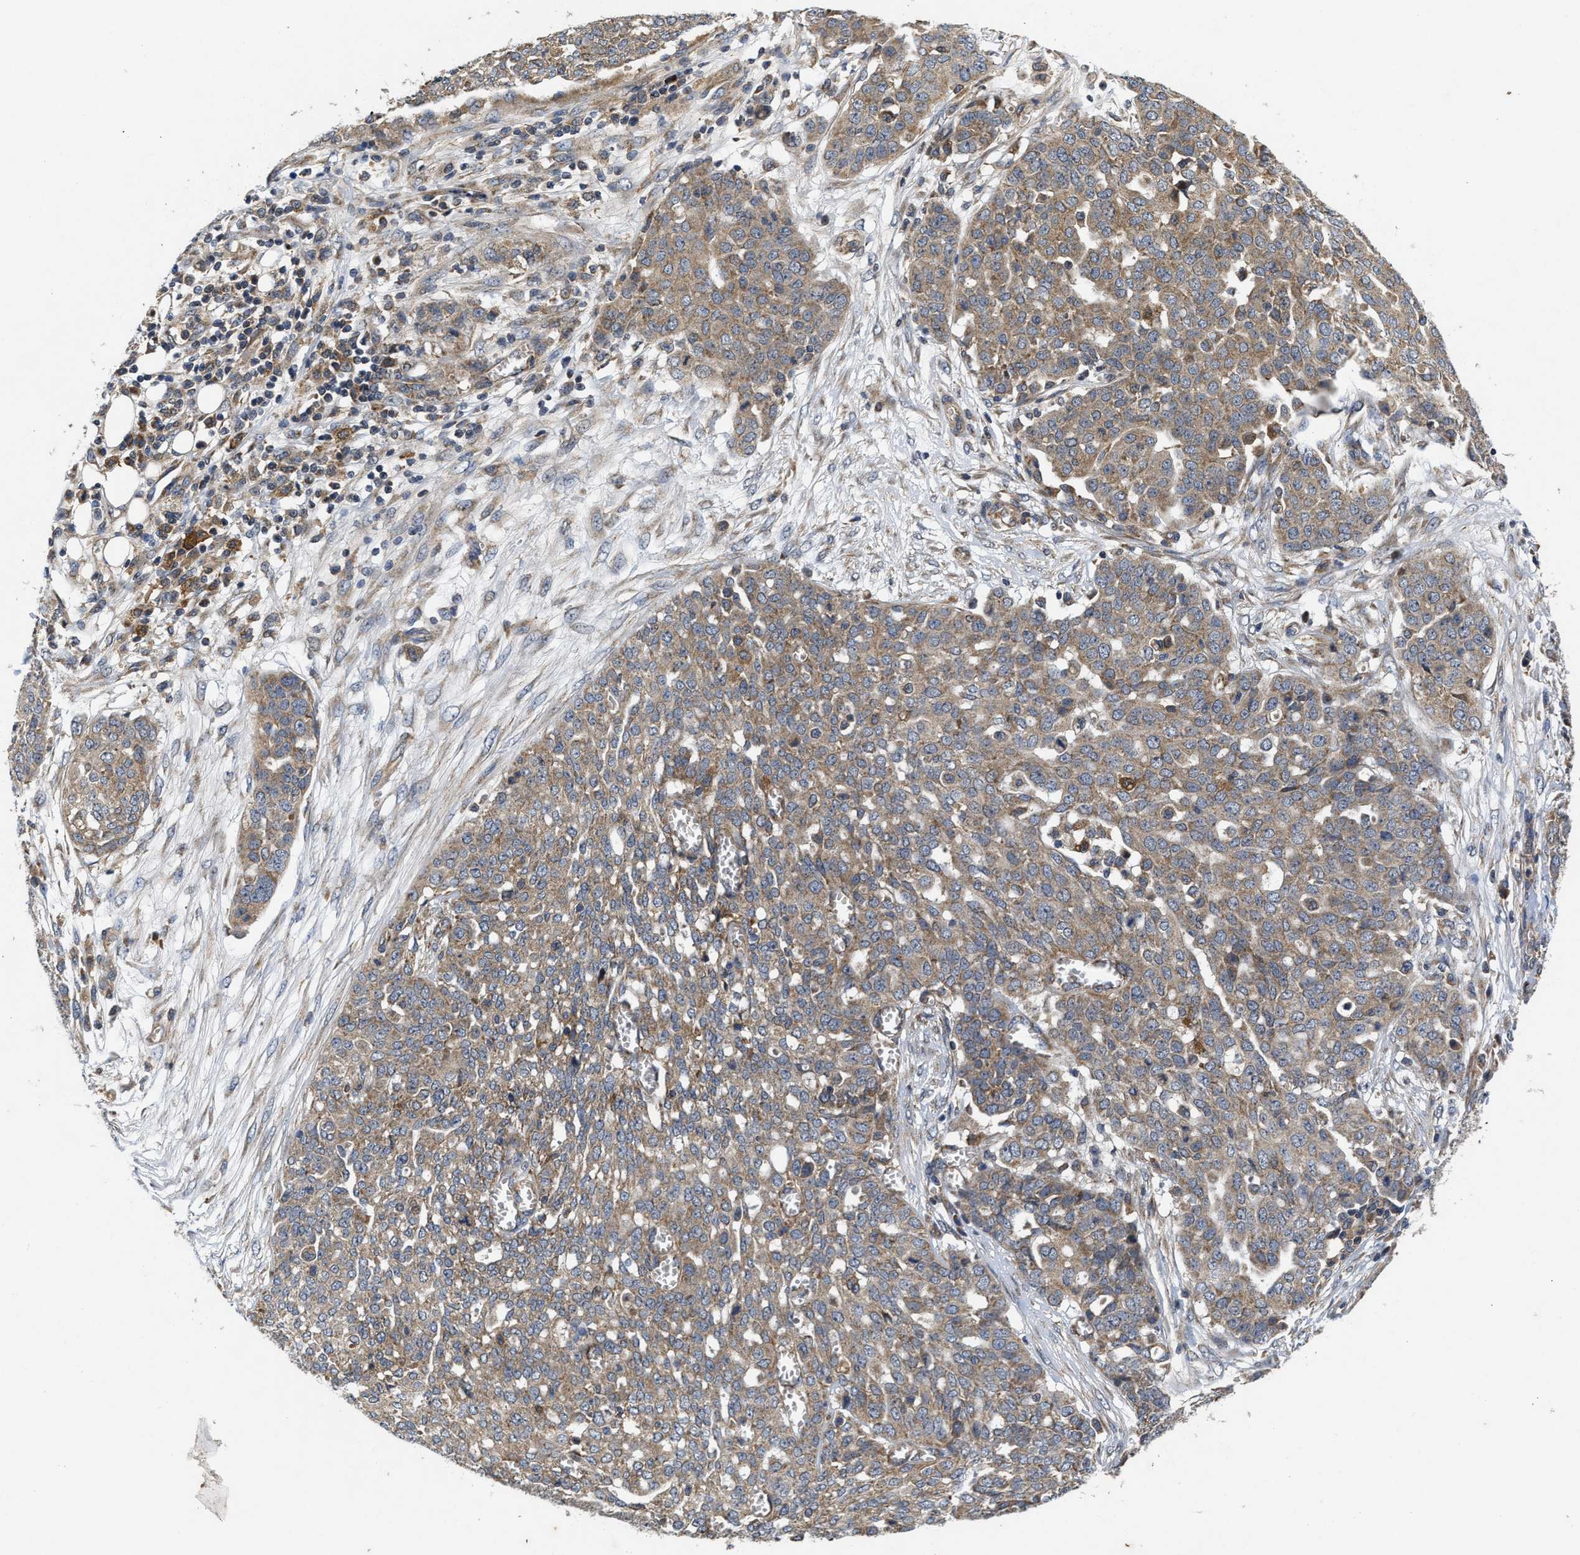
{"staining": {"intensity": "moderate", "quantity": ">75%", "location": "cytoplasmic/membranous"}, "tissue": "ovarian cancer", "cell_type": "Tumor cells", "image_type": "cancer", "snomed": [{"axis": "morphology", "description": "Cystadenocarcinoma, serous, NOS"}, {"axis": "topography", "description": "Soft tissue"}, {"axis": "topography", "description": "Ovary"}], "caption": "Immunohistochemical staining of serous cystadenocarcinoma (ovarian) reveals moderate cytoplasmic/membranous protein expression in about >75% of tumor cells.", "gene": "EFNA4", "patient": {"sex": "female", "age": 57}}